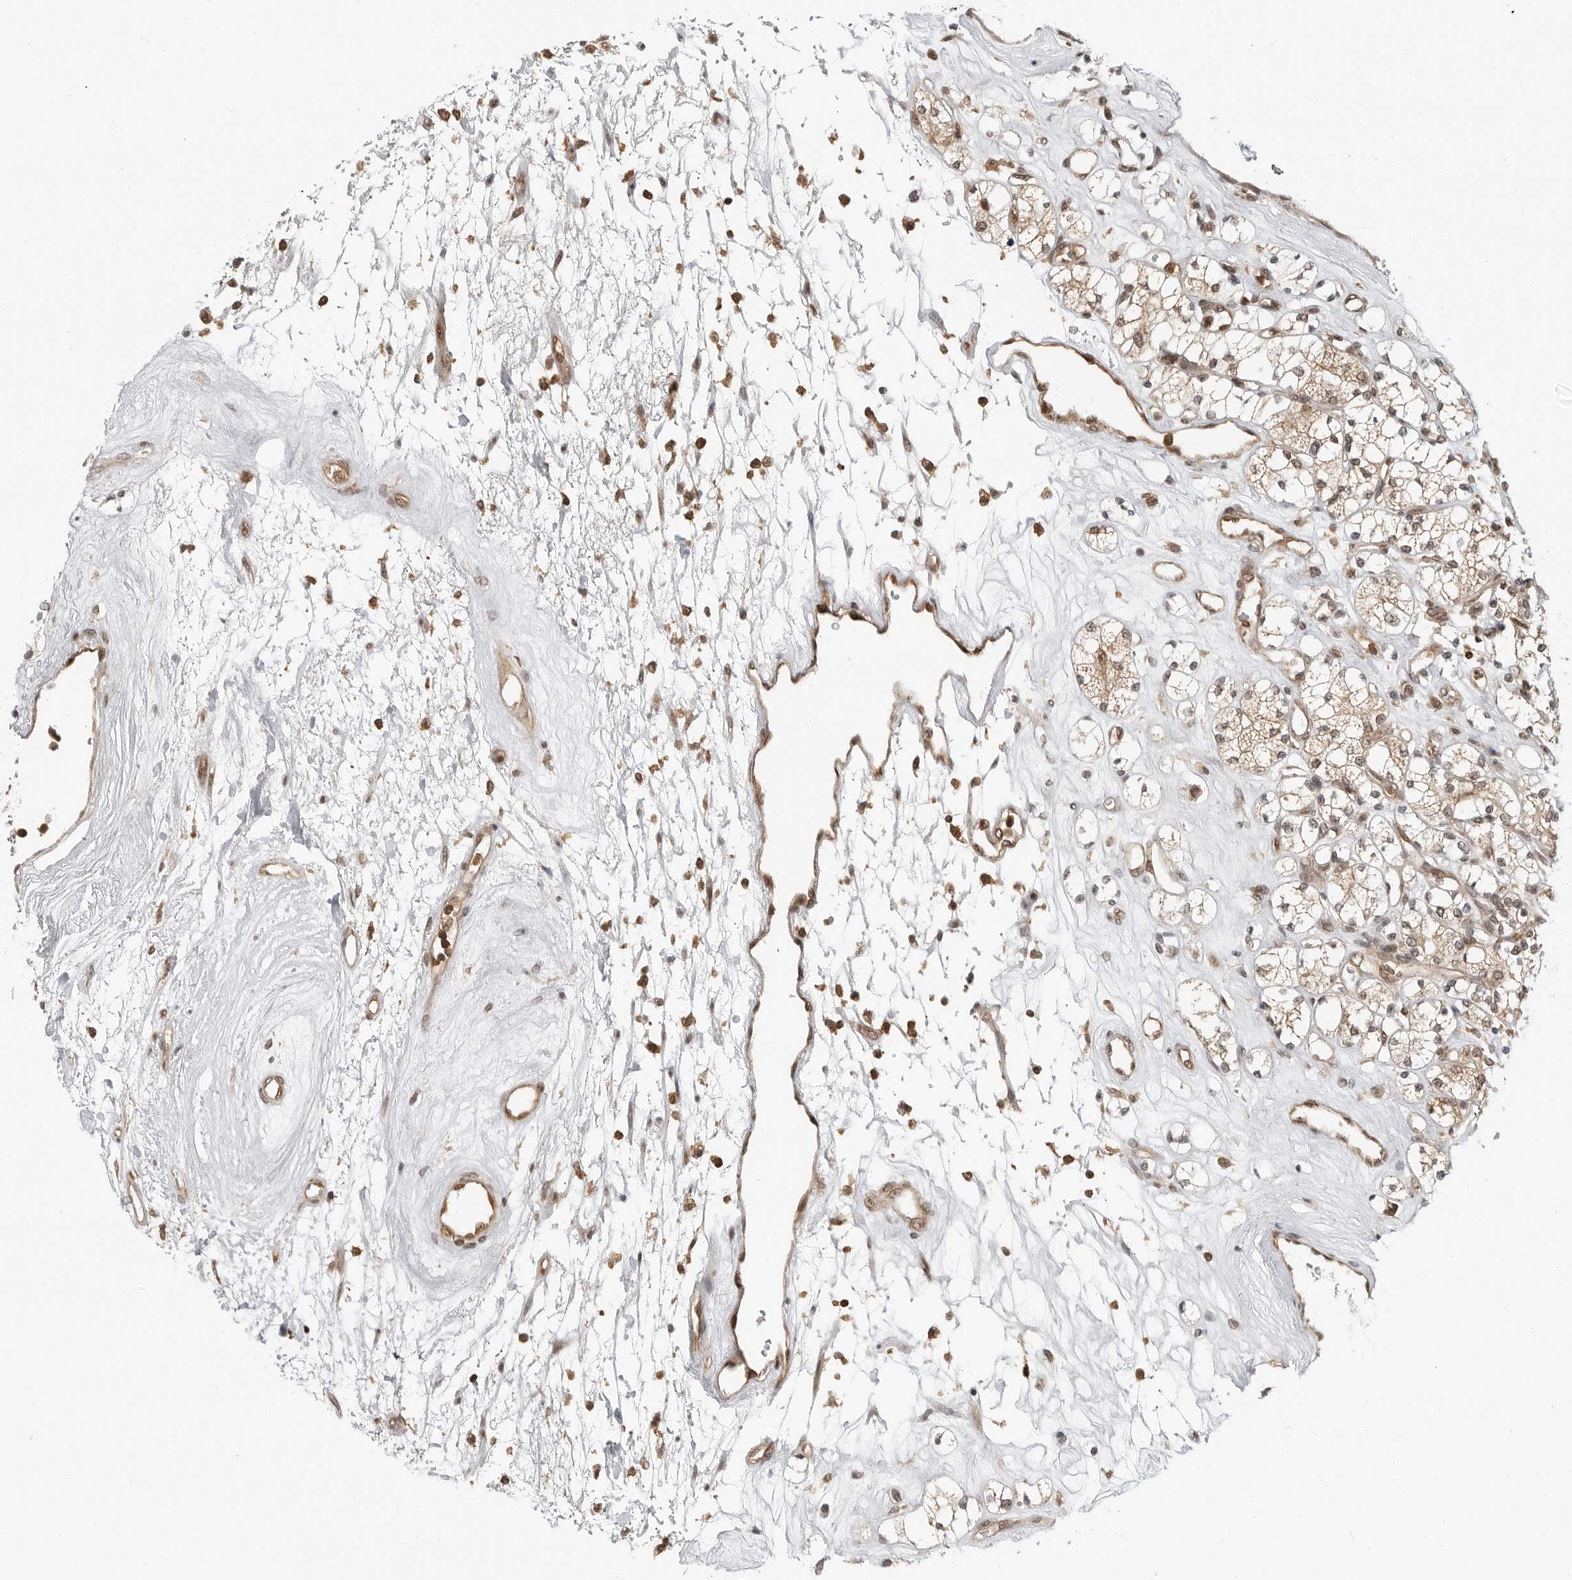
{"staining": {"intensity": "weak", "quantity": ">75%", "location": "cytoplasmic/membranous,nuclear"}, "tissue": "renal cancer", "cell_type": "Tumor cells", "image_type": "cancer", "snomed": [{"axis": "morphology", "description": "Adenocarcinoma, NOS"}, {"axis": "topography", "description": "Kidney"}], "caption": "Adenocarcinoma (renal) stained with a brown dye exhibits weak cytoplasmic/membranous and nuclear positive expression in about >75% of tumor cells.", "gene": "SZRD1", "patient": {"sex": "male", "age": 77}}